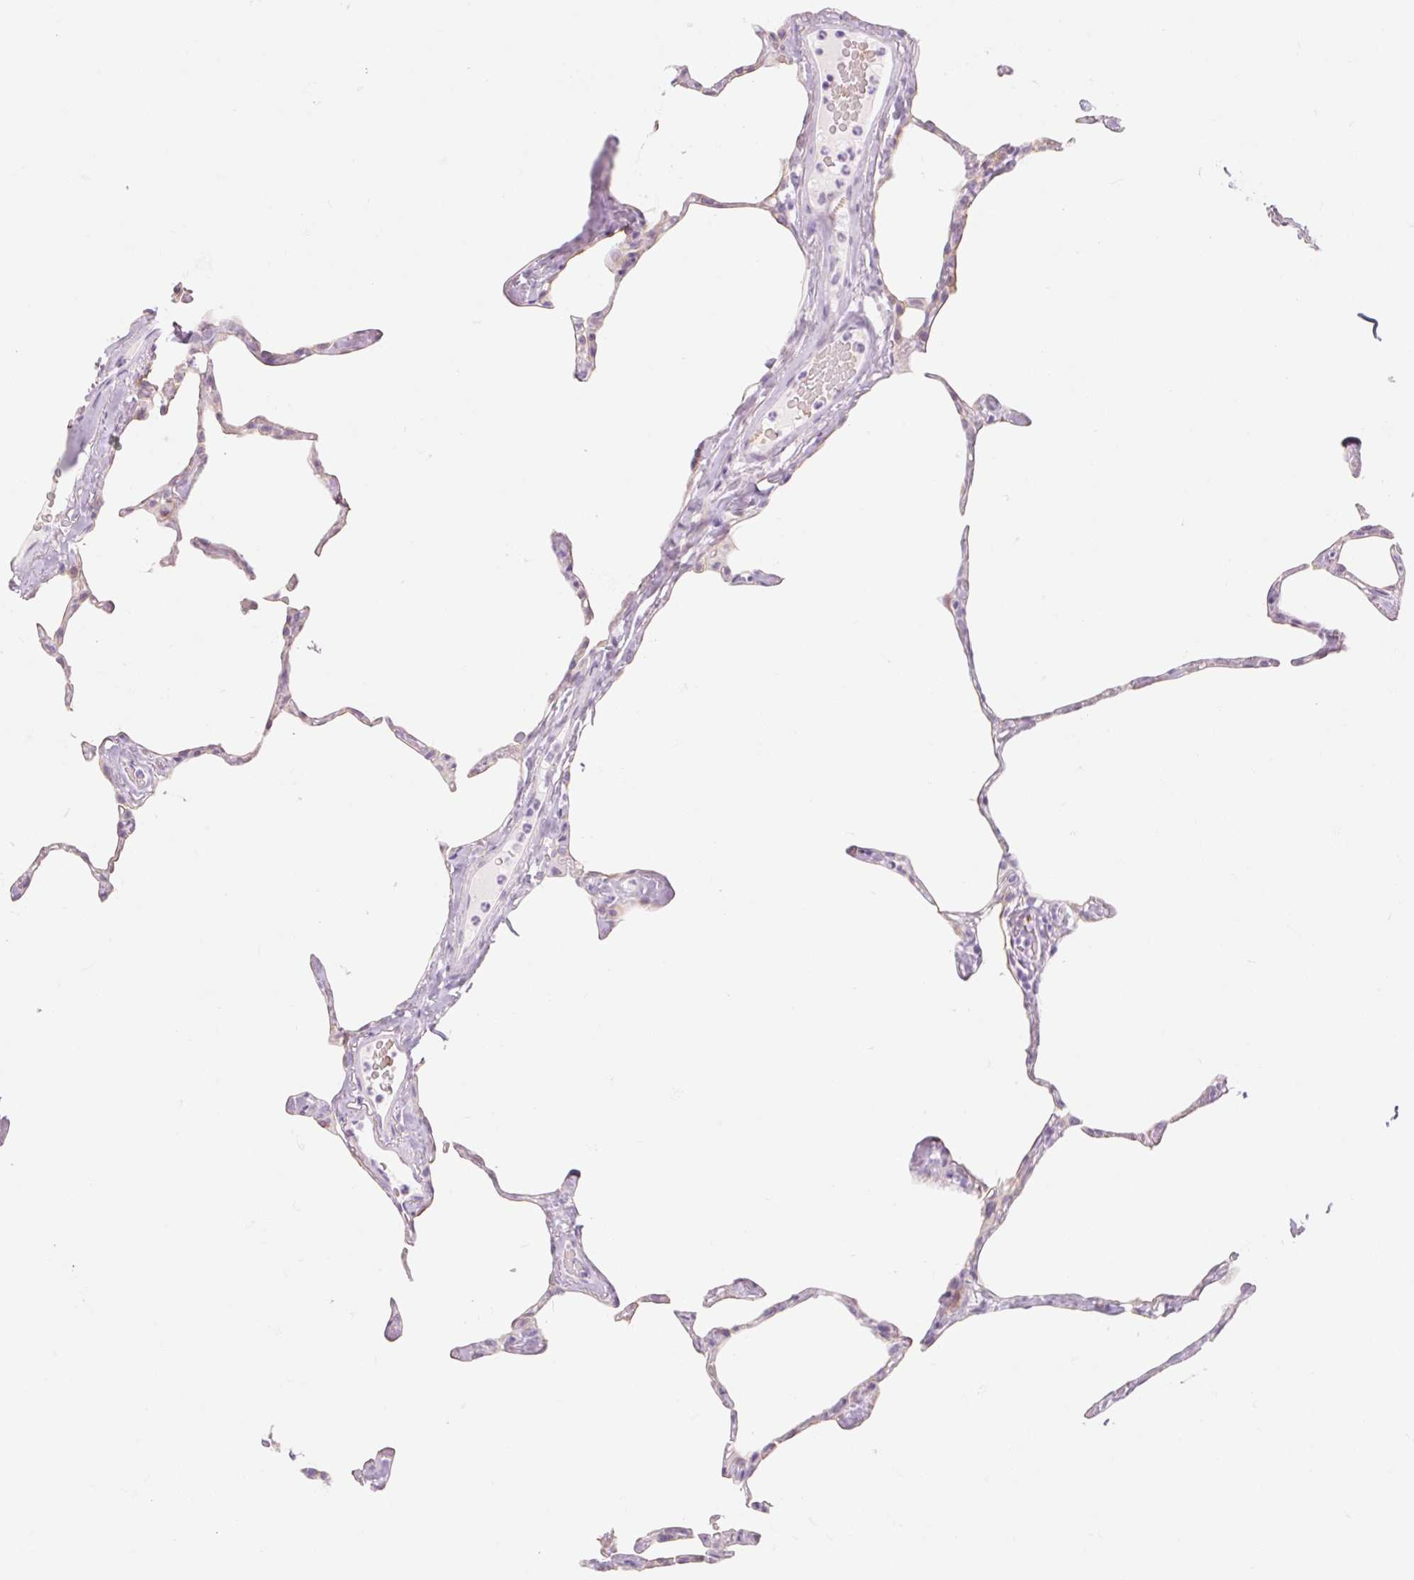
{"staining": {"intensity": "negative", "quantity": "none", "location": "none"}, "tissue": "lung", "cell_type": "Alveolar cells", "image_type": "normal", "snomed": [{"axis": "morphology", "description": "Normal tissue, NOS"}, {"axis": "topography", "description": "Lung"}], "caption": "This histopathology image is of normal lung stained with IHC to label a protein in brown with the nuclei are counter-stained blue. There is no positivity in alveolar cells. The staining is performed using DAB brown chromogen with nuclei counter-stained in using hematoxylin.", "gene": "TAF1L", "patient": {"sex": "male", "age": 65}}